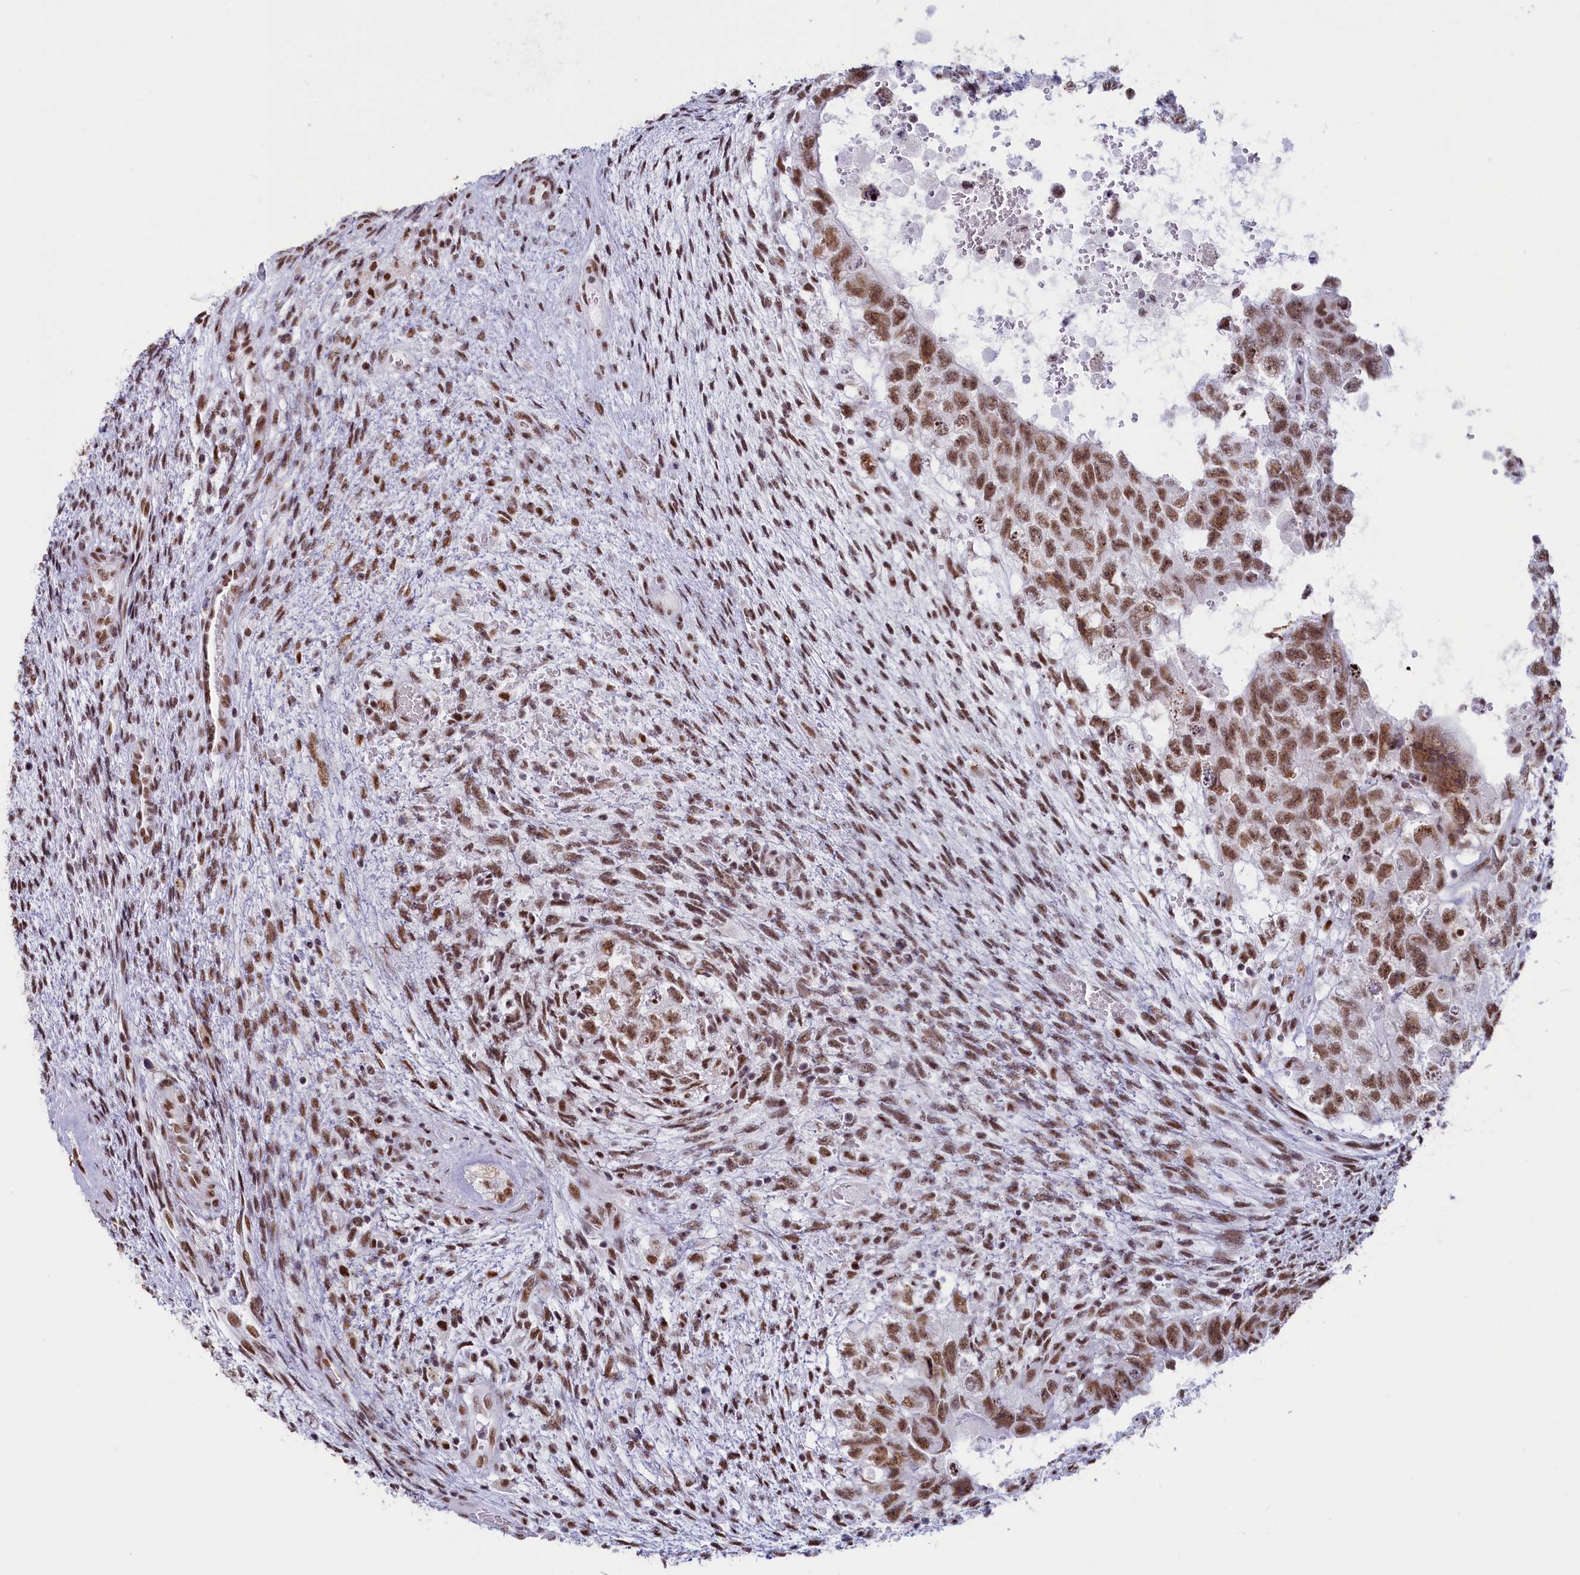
{"staining": {"intensity": "moderate", "quantity": ">75%", "location": "nuclear"}, "tissue": "testis cancer", "cell_type": "Tumor cells", "image_type": "cancer", "snomed": [{"axis": "morphology", "description": "Carcinoma, Embryonal, NOS"}, {"axis": "topography", "description": "Testis"}], "caption": "The micrograph displays staining of testis cancer (embryonal carcinoma), revealing moderate nuclear protein expression (brown color) within tumor cells.", "gene": "SNRNP70", "patient": {"sex": "male", "age": 26}}